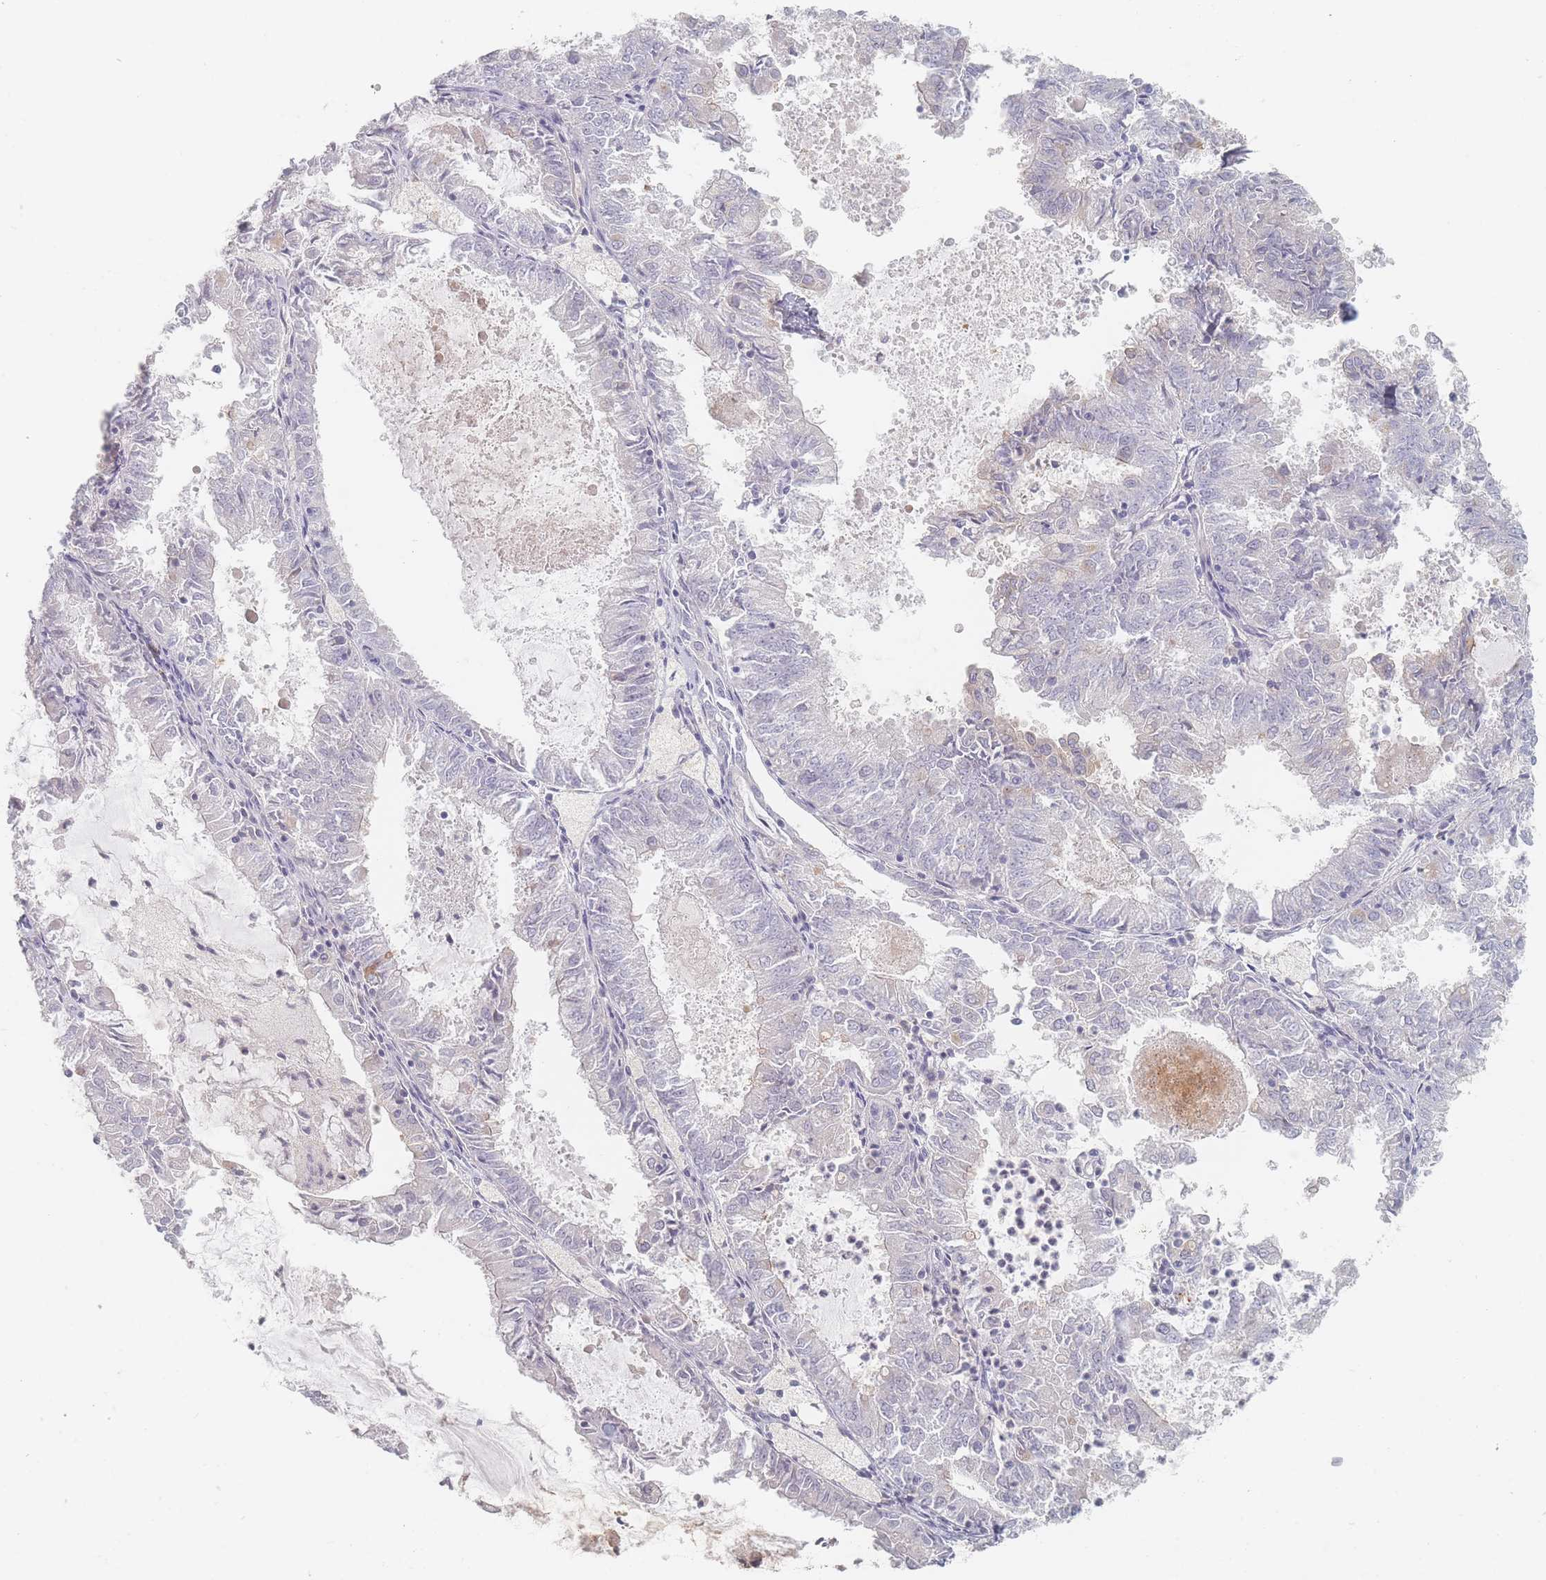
{"staining": {"intensity": "negative", "quantity": "none", "location": "none"}, "tissue": "endometrial cancer", "cell_type": "Tumor cells", "image_type": "cancer", "snomed": [{"axis": "morphology", "description": "Adenocarcinoma, NOS"}, {"axis": "topography", "description": "Endometrium"}], "caption": "High magnification brightfield microscopy of endometrial adenocarcinoma stained with DAB (brown) and counterstained with hematoxylin (blue): tumor cells show no significant expression.", "gene": "CD37", "patient": {"sex": "female", "age": 57}}